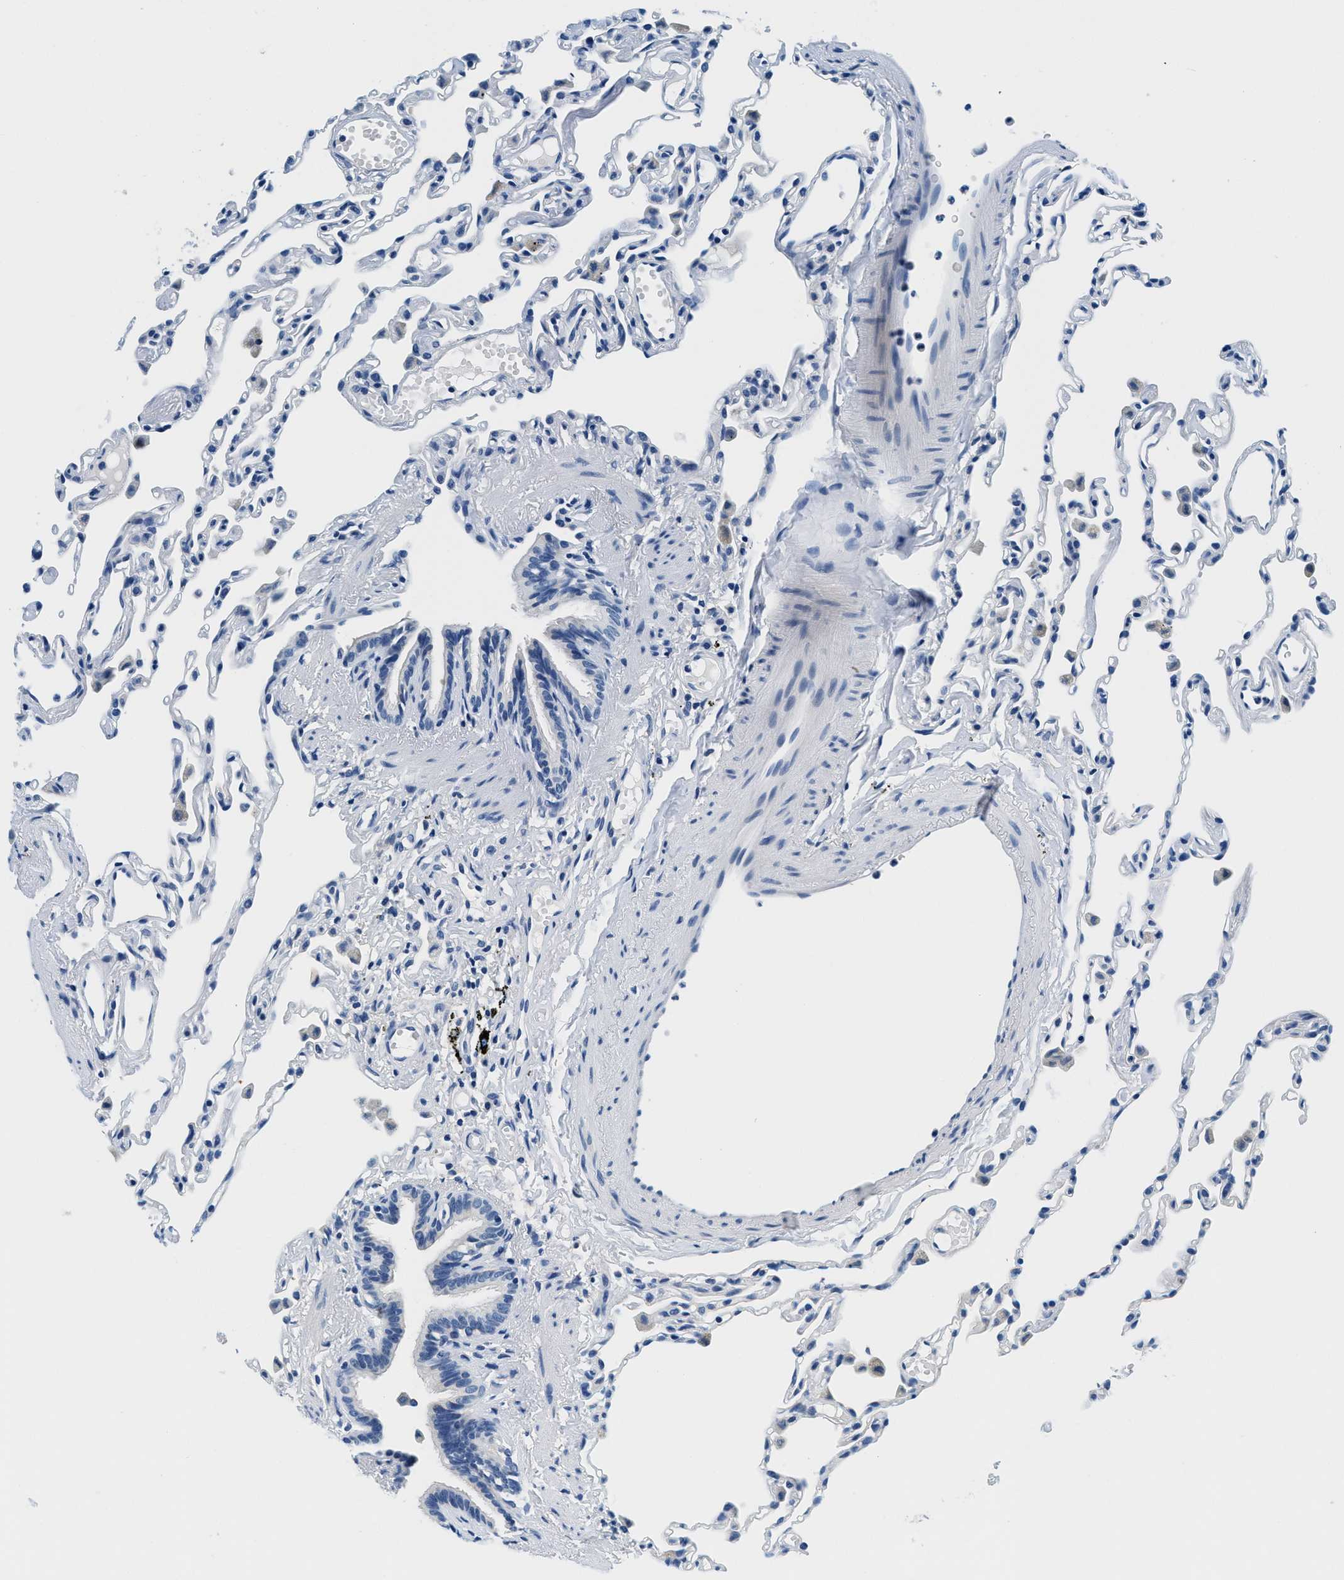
{"staining": {"intensity": "negative", "quantity": "none", "location": "none"}, "tissue": "lung", "cell_type": "Alveolar cells", "image_type": "normal", "snomed": [{"axis": "morphology", "description": "Normal tissue, NOS"}, {"axis": "topography", "description": "Lung"}], "caption": "Immunohistochemistry image of benign lung: human lung stained with DAB (3,3'-diaminobenzidine) exhibits no significant protein positivity in alveolar cells.", "gene": "GSTM3", "patient": {"sex": "female", "age": 49}}